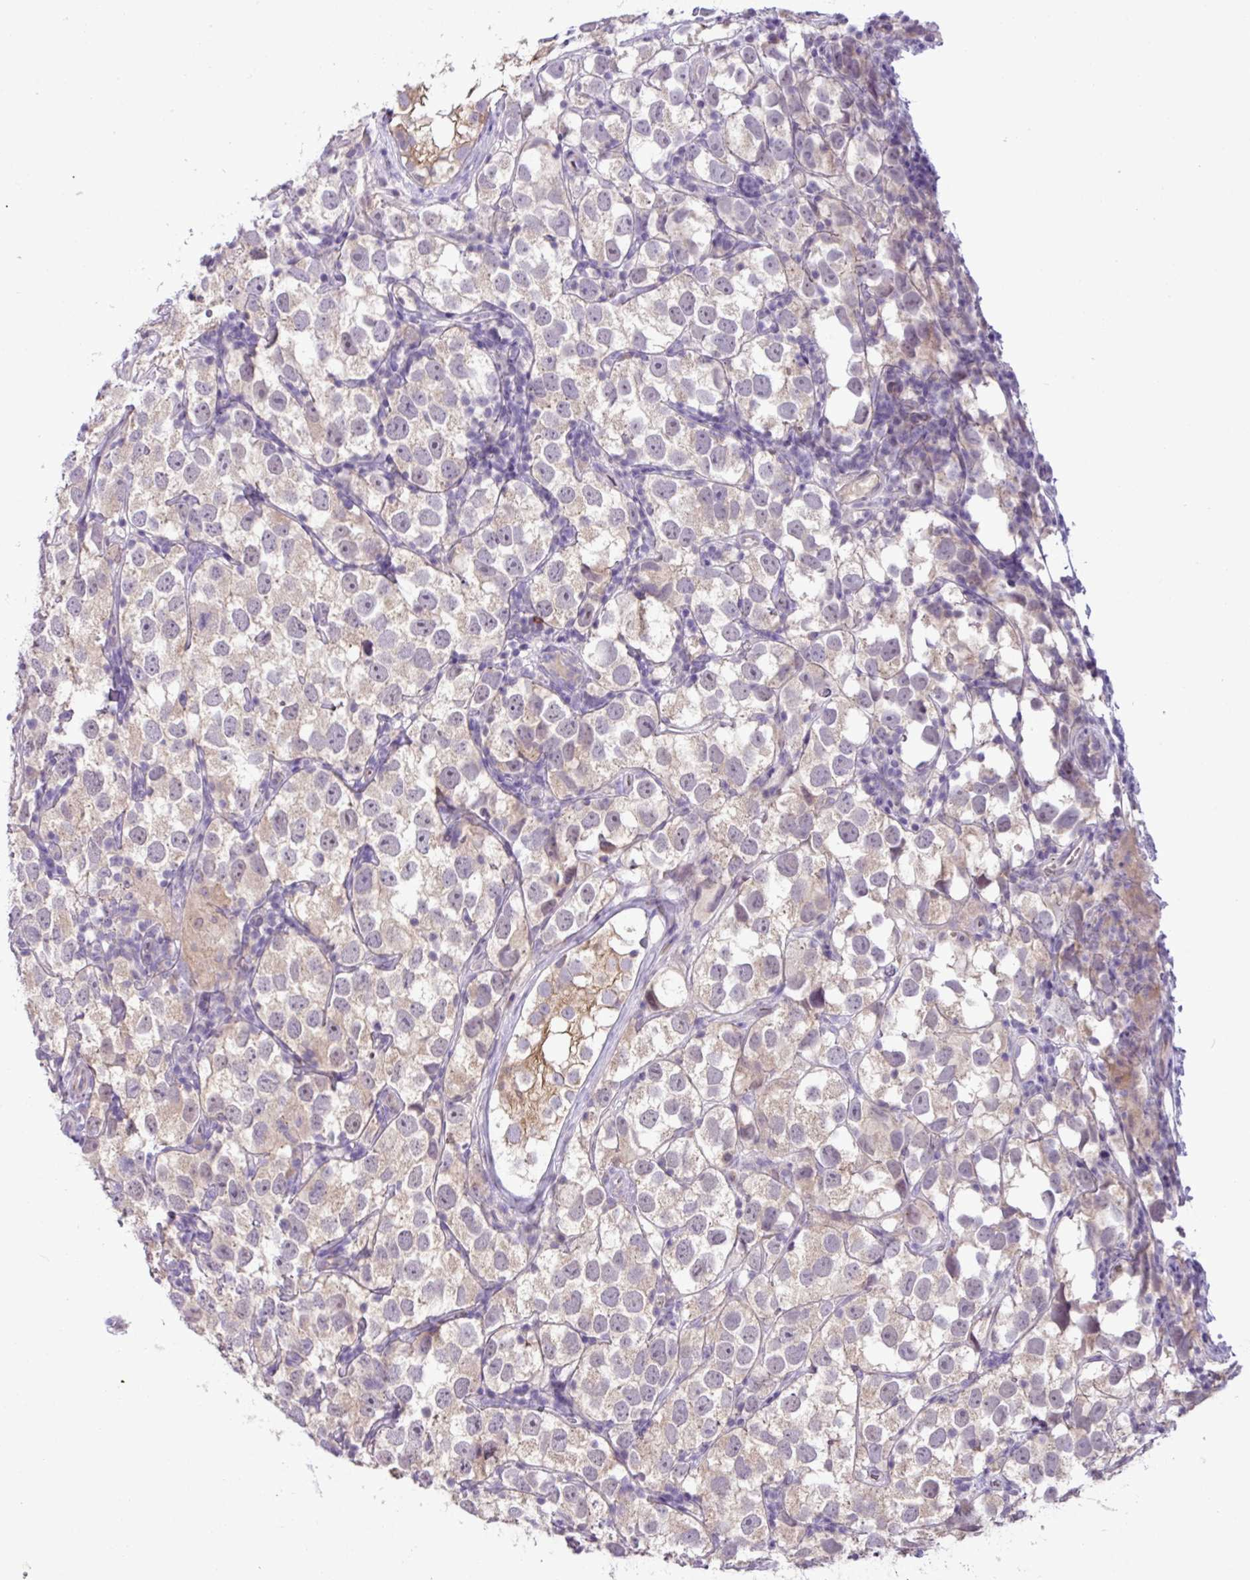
{"staining": {"intensity": "weak", "quantity": "25%-75%", "location": "cytoplasmic/membranous"}, "tissue": "testis cancer", "cell_type": "Tumor cells", "image_type": "cancer", "snomed": [{"axis": "morphology", "description": "Seminoma, NOS"}, {"axis": "topography", "description": "Testis"}], "caption": "This photomicrograph reveals IHC staining of human testis seminoma, with low weak cytoplasmic/membranous staining in about 25%-75% of tumor cells.", "gene": "PNLDC1", "patient": {"sex": "male", "age": 26}}